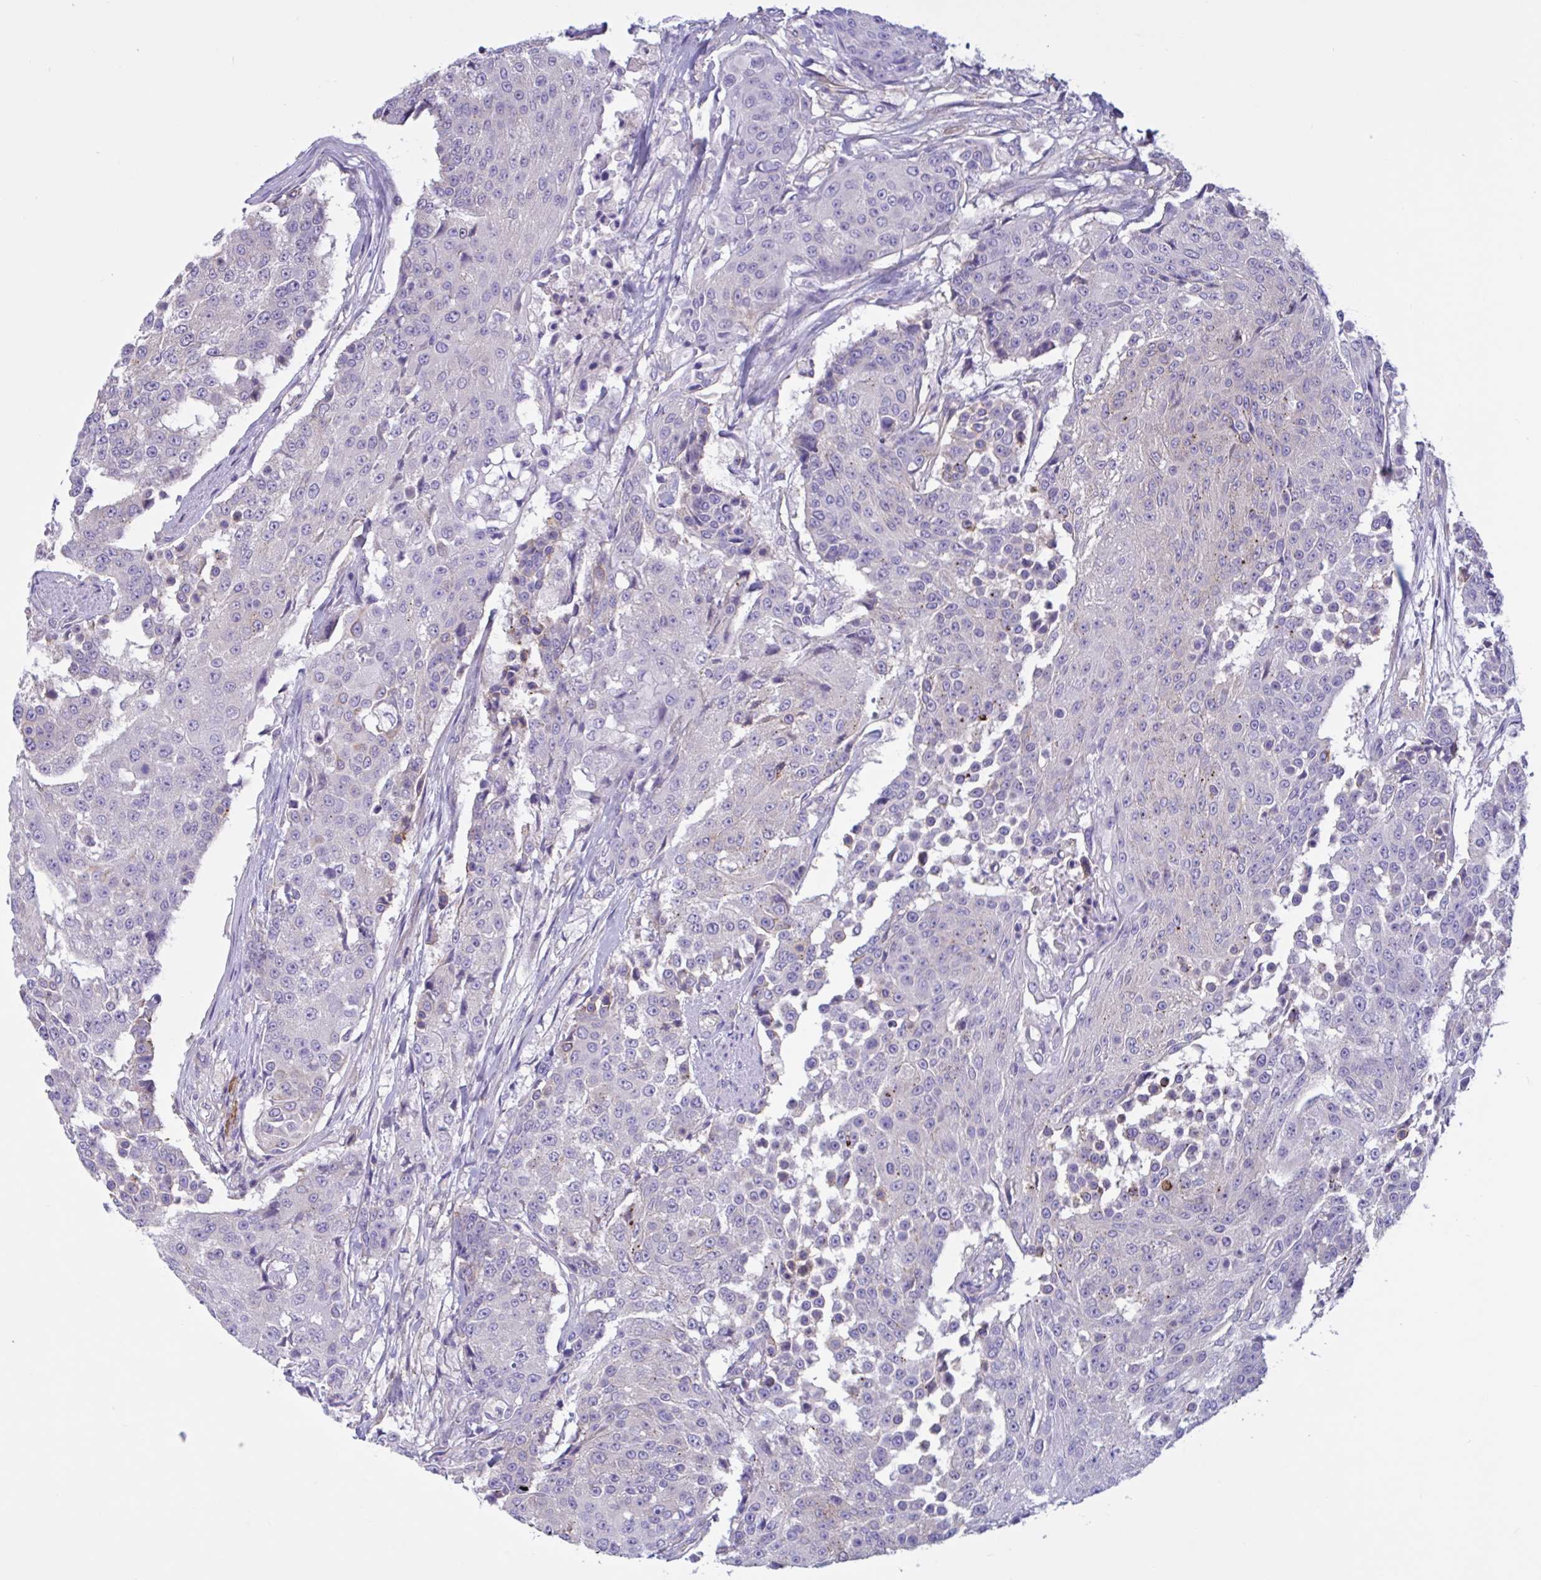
{"staining": {"intensity": "strong", "quantity": "<25%", "location": "cytoplasmic/membranous"}, "tissue": "urothelial cancer", "cell_type": "Tumor cells", "image_type": "cancer", "snomed": [{"axis": "morphology", "description": "Urothelial carcinoma, High grade"}, {"axis": "topography", "description": "Urinary bladder"}], "caption": "This is an image of IHC staining of high-grade urothelial carcinoma, which shows strong staining in the cytoplasmic/membranous of tumor cells.", "gene": "SLC66A1", "patient": {"sex": "female", "age": 63}}